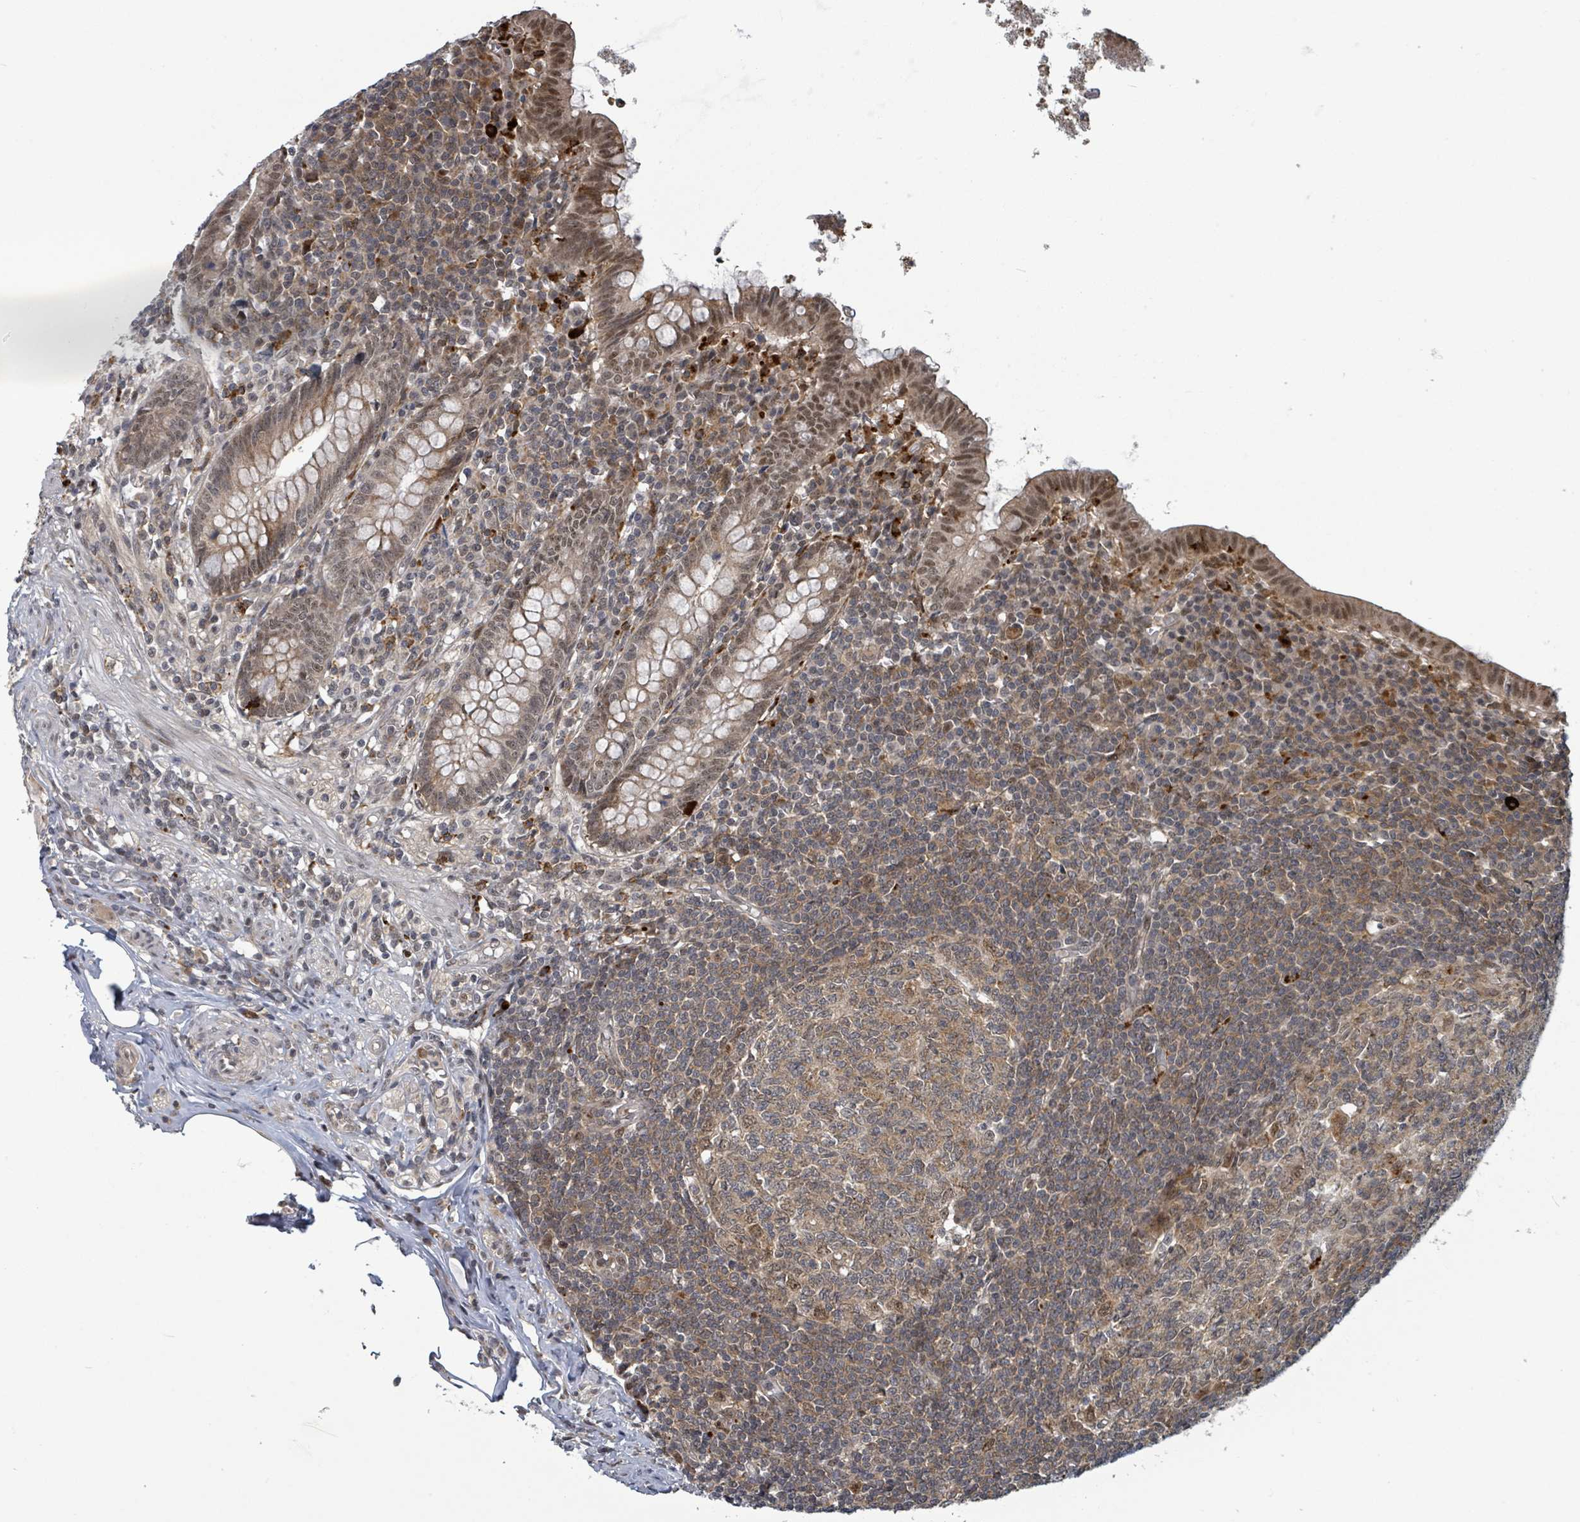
{"staining": {"intensity": "moderate", "quantity": "25%-75%", "location": "cytoplasmic/membranous,nuclear"}, "tissue": "appendix", "cell_type": "Glandular cells", "image_type": "normal", "snomed": [{"axis": "morphology", "description": "Normal tissue, NOS"}, {"axis": "topography", "description": "Appendix"}], "caption": "Immunohistochemistry micrograph of benign appendix: appendix stained using IHC displays medium levels of moderate protein expression localized specifically in the cytoplasmic/membranous,nuclear of glandular cells, appearing as a cytoplasmic/membranous,nuclear brown color.", "gene": "GTF3C1", "patient": {"sex": "male", "age": 83}}